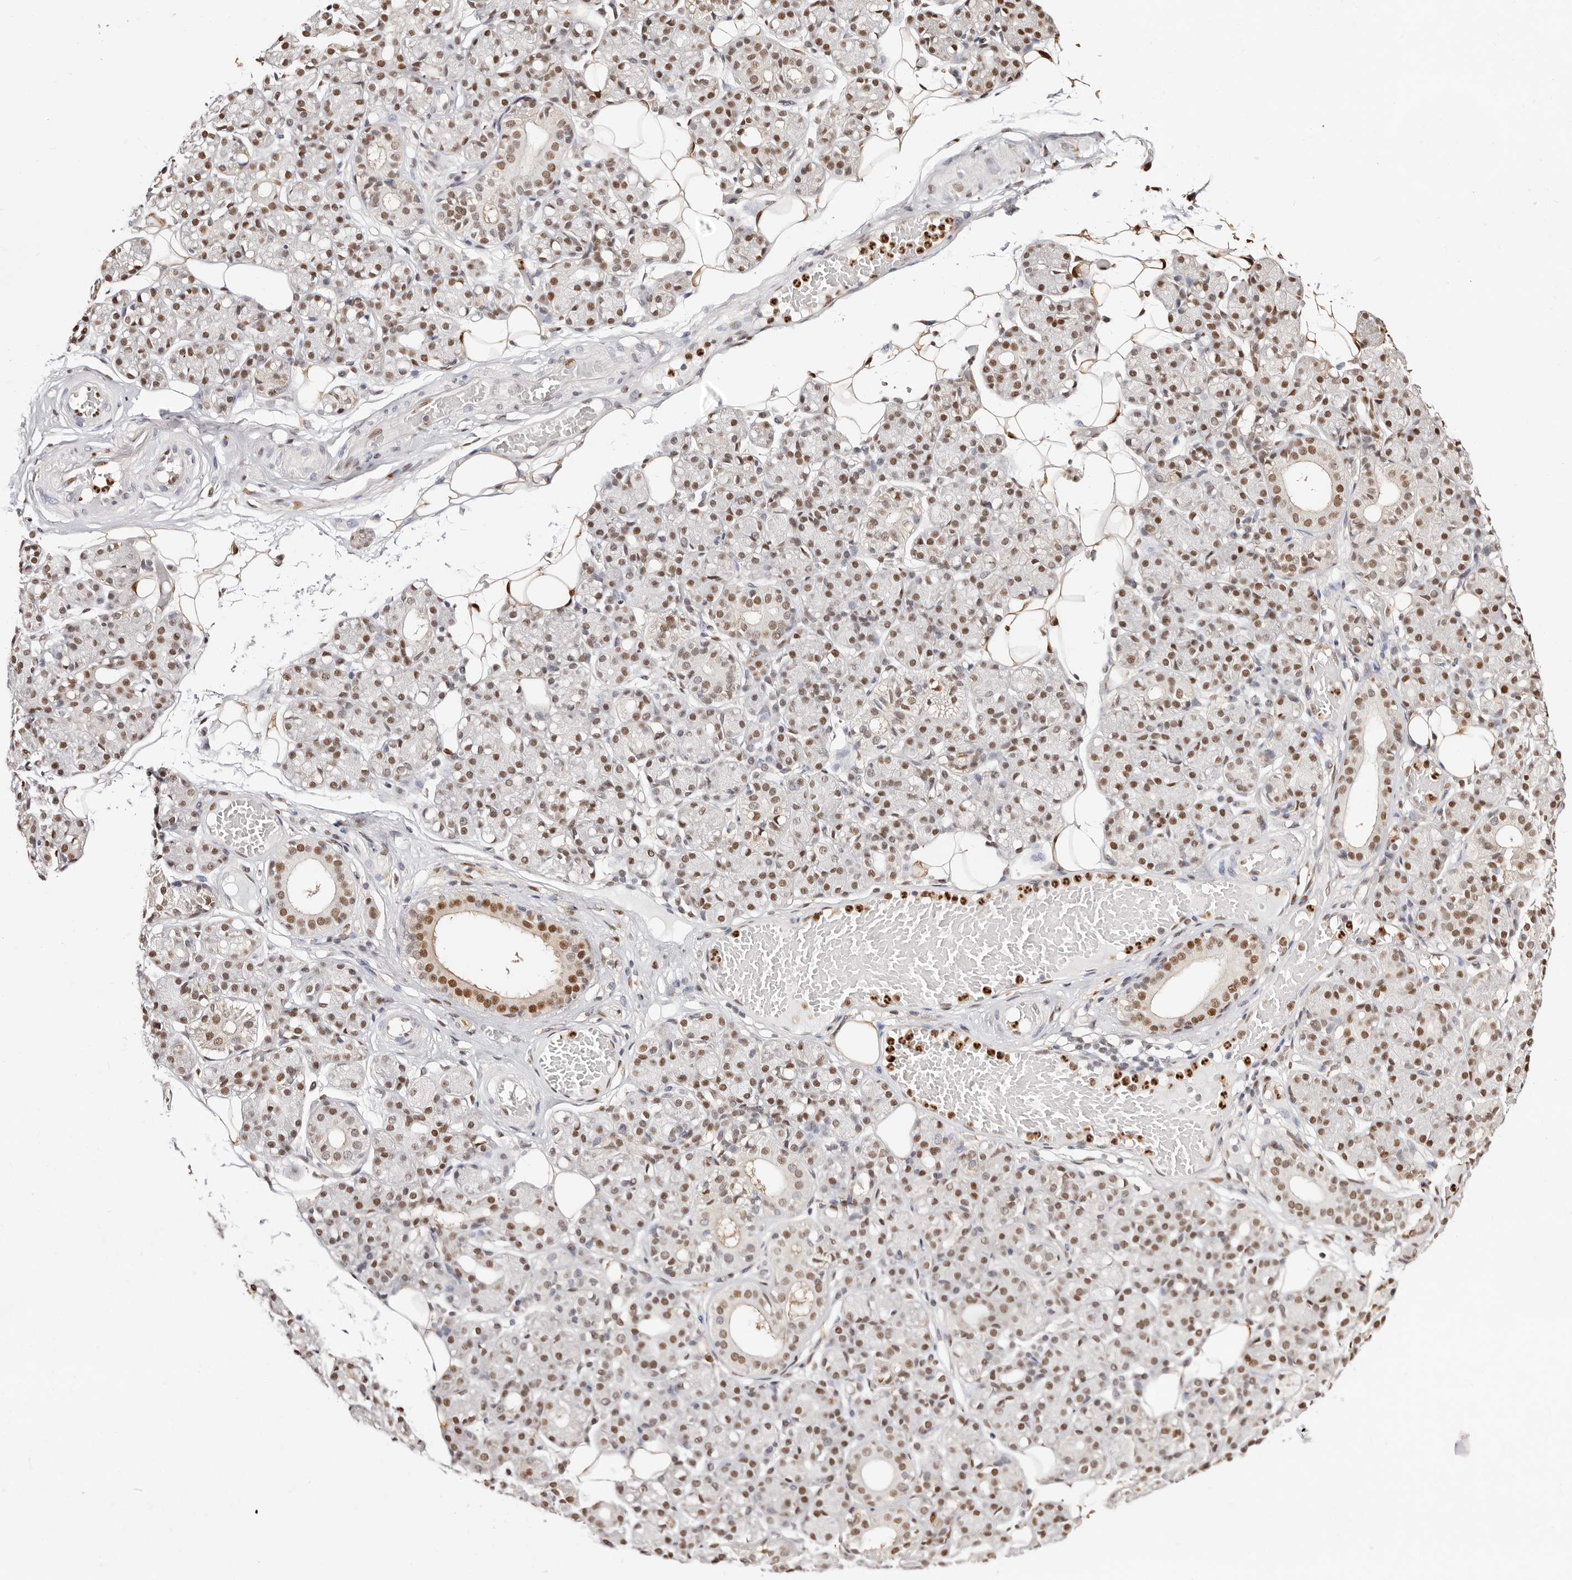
{"staining": {"intensity": "strong", "quantity": ">75%", "location": "nuclear"}, "tissue": "salivary gland", "cell_type": "Glandular cells", "image_type": "normal", "snomed": [{"axis": "morphology", "description": "Normal tissue, NOS"}, {"axis": "topography", "description": "Salivary gland"}], "caption": "Immunohistochemistry micrograph of benign salivary gland: human salivary gland stained using IHC exhibits high levels of strong protein expression localized specifically in the nuclear of glandular cells, appearing as a nuclear brown color.", "gene": "TKT", "patient": {"sex": "male", "age": 63}}